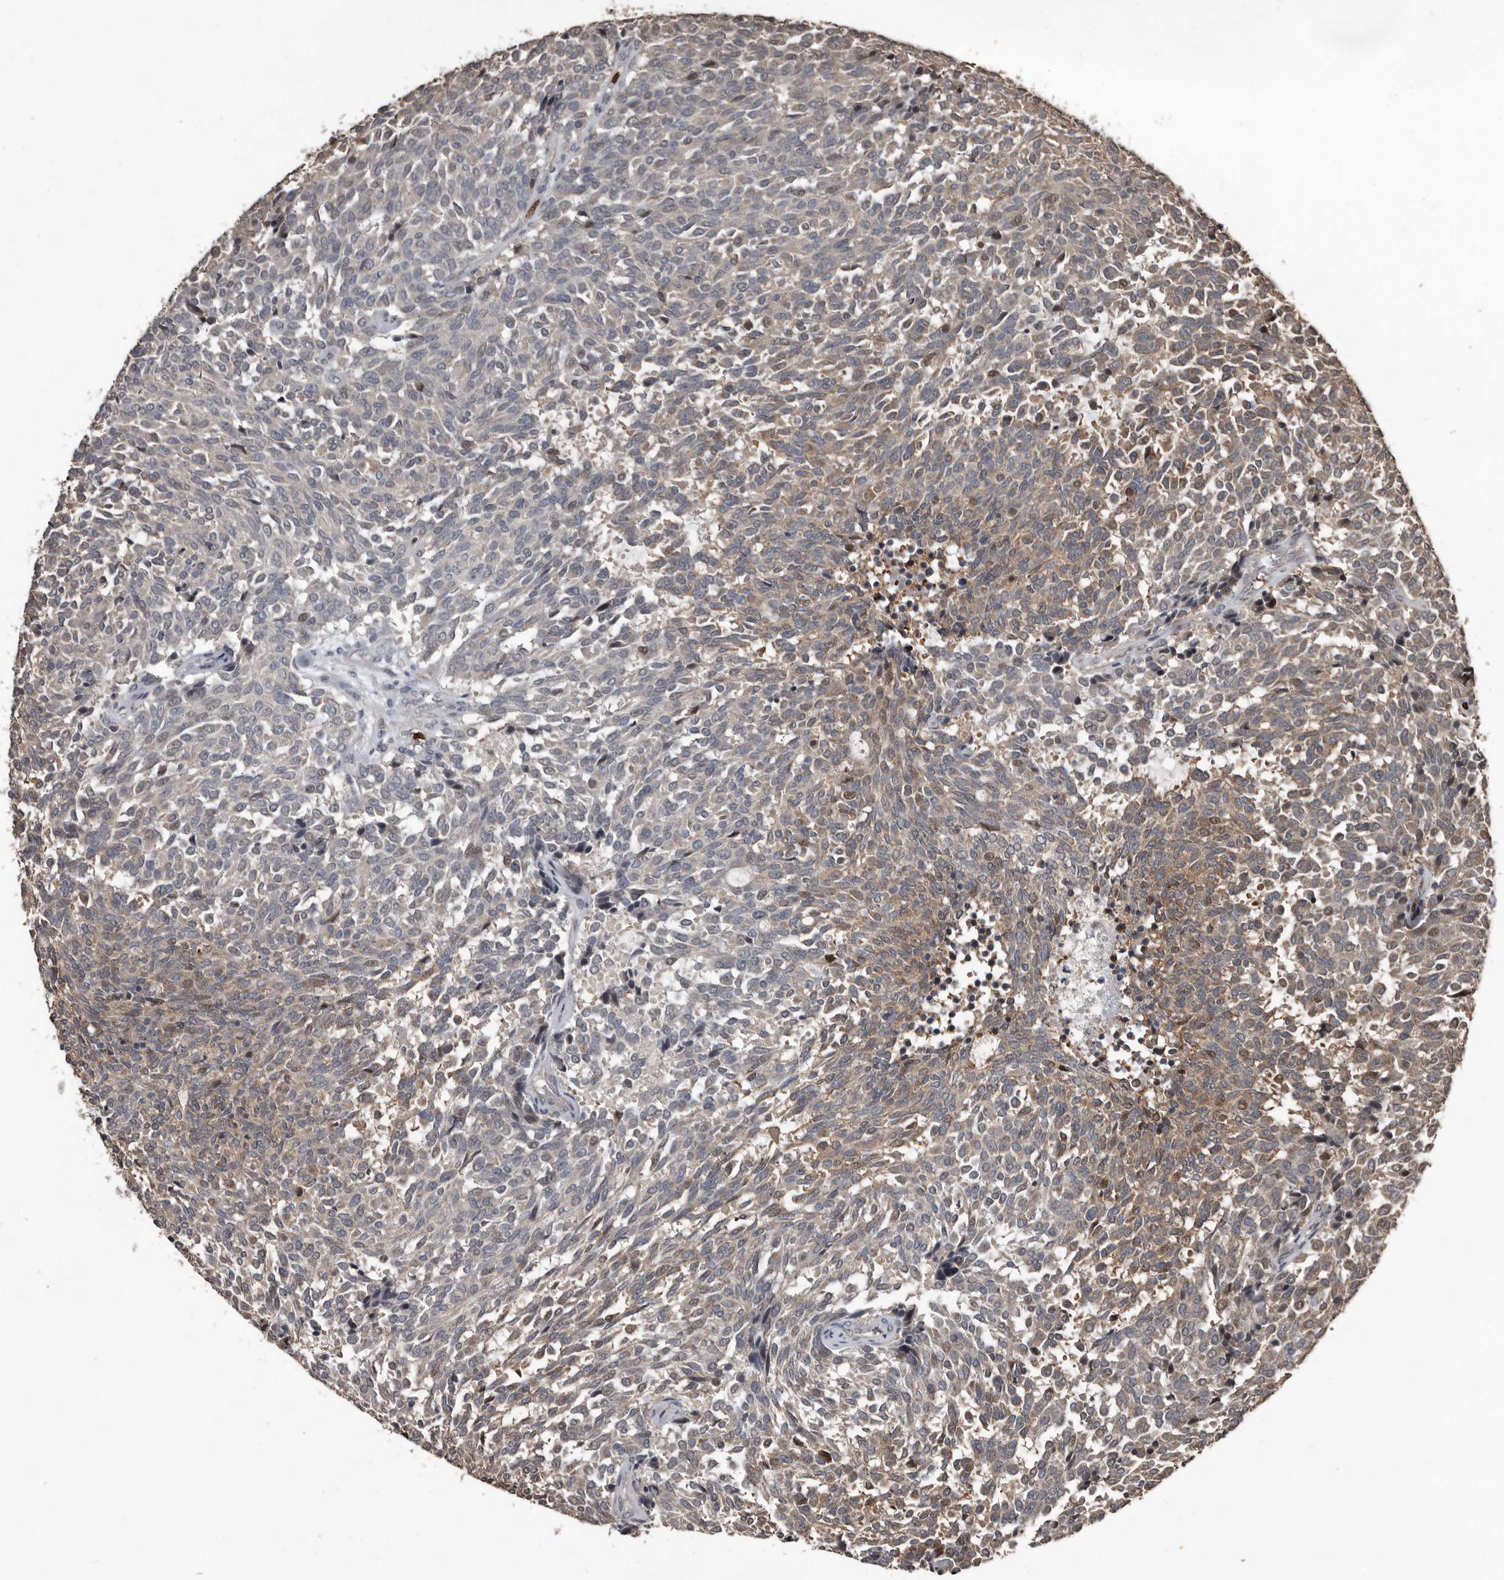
{"staining": {"intensity": "weak", "quantity": "25%-75%", "location": "cytoplasmic/membranous"}, "tissue": "carcinoid", "cell_type": "Tumor cells", "image_type": "cancer", "snomed": [{"axis": "morphology", "description": "Carcinoid, malignant, NOS"}, {"axis": "topography", "description": "Pancreas"}], "caption": "The histopathology image demonstrates immunohistochemical staining of malignant carcinoid. There is weak cytoplasmic/membranous staining is appreciated in approximately 25%-75% of tumor cells.", "gene": "FSBP", "patient": {"sex": "female", "age": 54}}